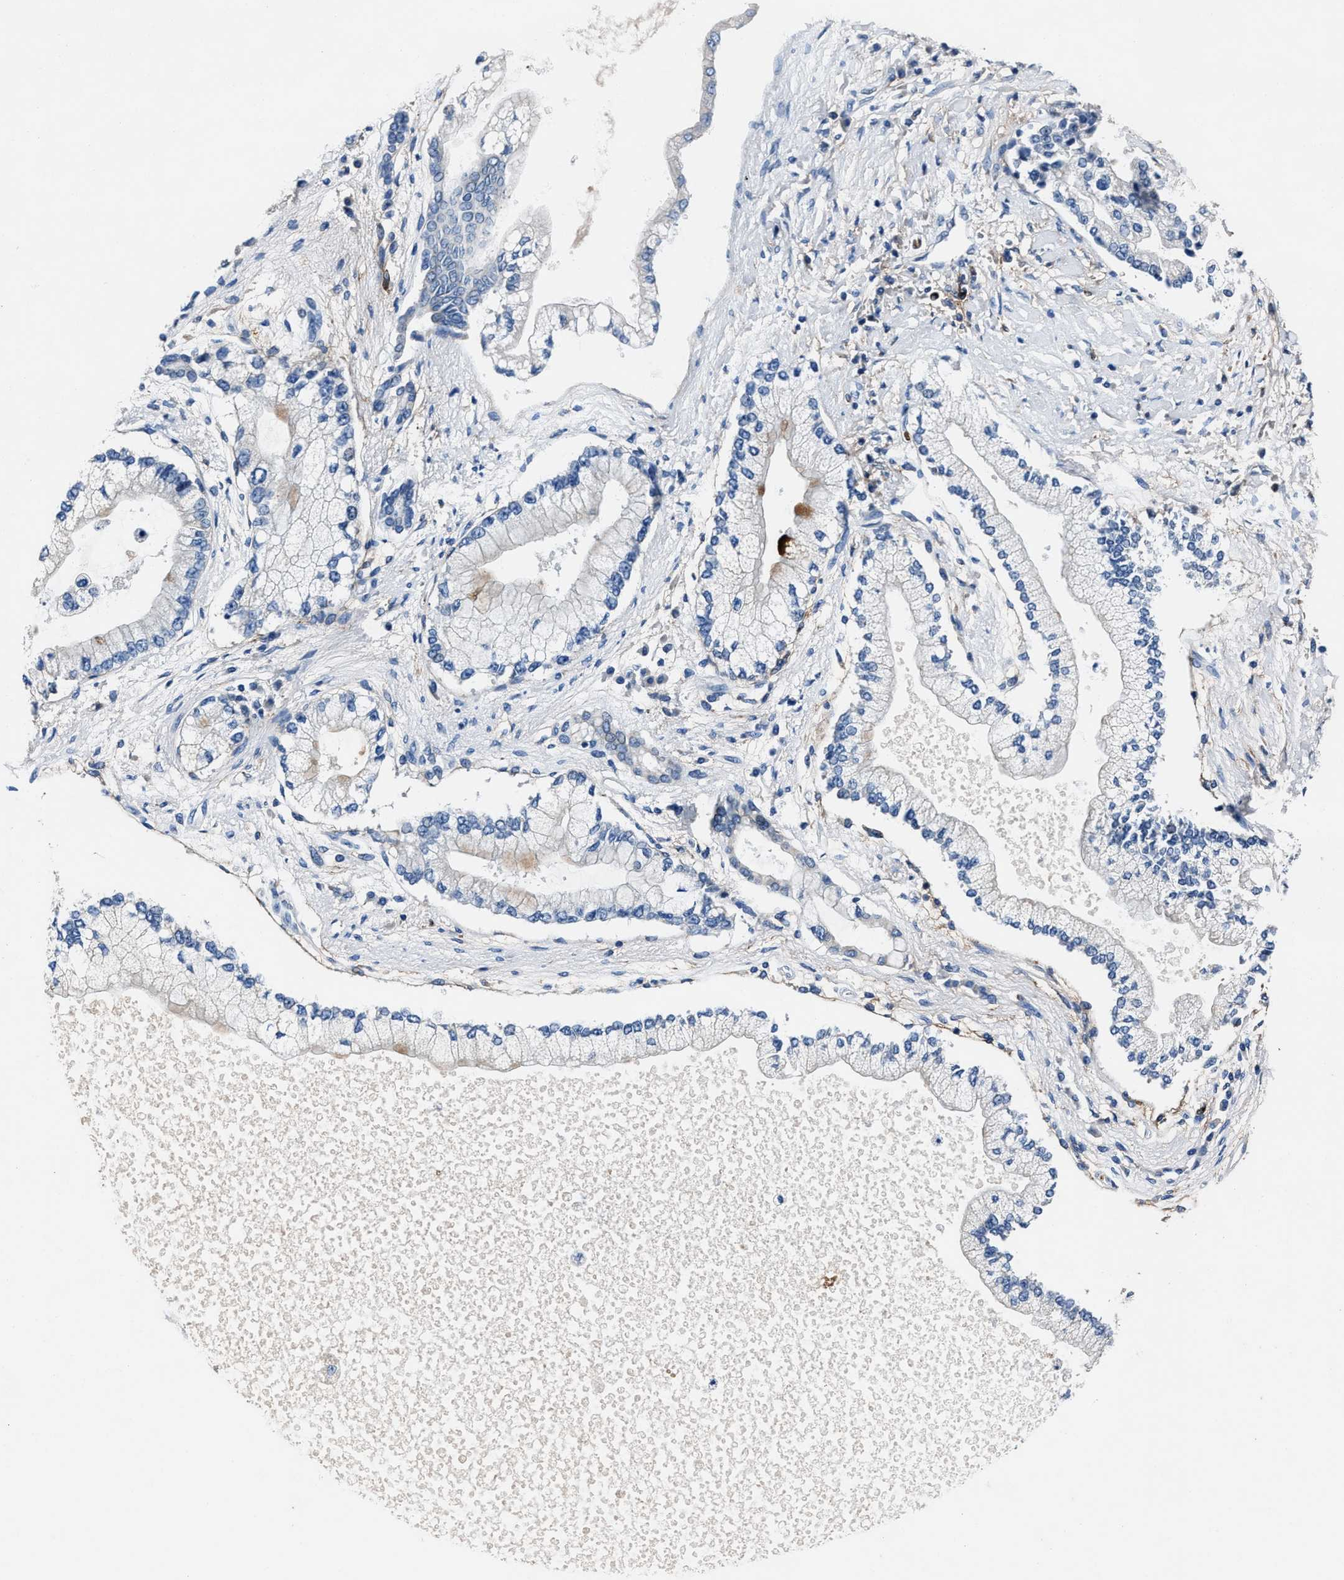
{"staining": {"intensity": "negative", "quantity": "none", "location": "none"}, "tissue": "liver cancer", "cell_type": "Tumor cells", "image_type": "cancer", "snomed": [{"axis": "morphology", "description": "Cholangiocarcinoma"}, {"axis": "topography", "description": "Liver"}], "caption": "Immunohistochemistry histopathology image of liver cancer stained for a protein (brown), which displays no positivity in tumor cells.", "gene": "FGL2", "patient": {"sex": "male", "age": 50}}